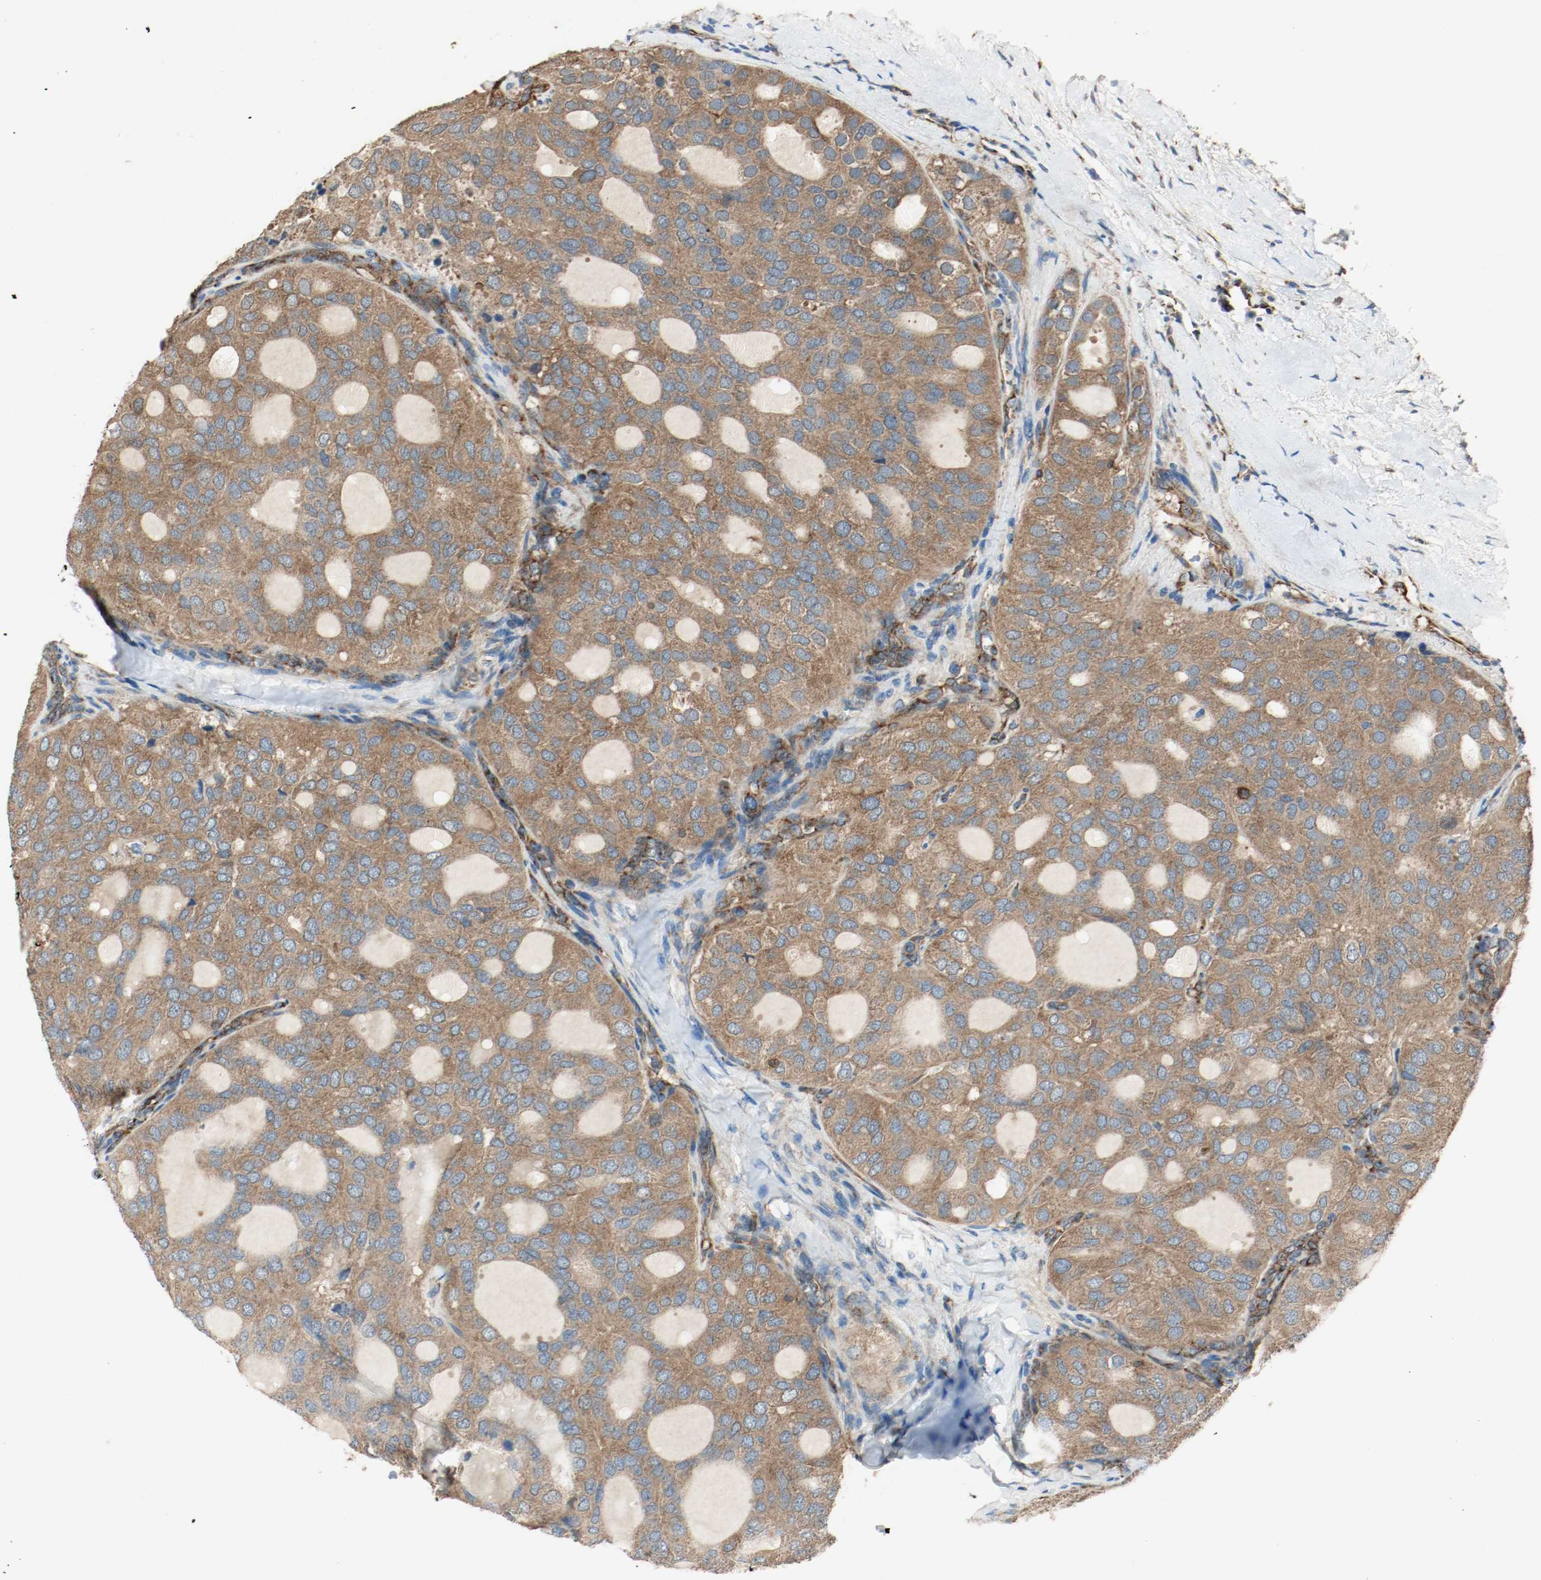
{"staining": {"intensity": "moderate", "quantity": ">75%", "location": "cytoplasmic/membranous"}, "tissue": "thyroid cancer", "cell_type": "Tumor cells", "image_type": "cancer", "snomed": [{"axis": "morphology", "description": "Follicular adenoma carcinoma, NOS"}, {"axis": "topography", "description": "Thyroid gland"}], "caption": "Thyroid cancer (follicular adenoma carcinoma) was stained to show a protein in brown. There is medium levels of moderate cytoplasmic/membranous positivity in approximately >75% of tumor cells.", "gene": "PLCG1", "patient": {"sex": "male", "age": 75}}